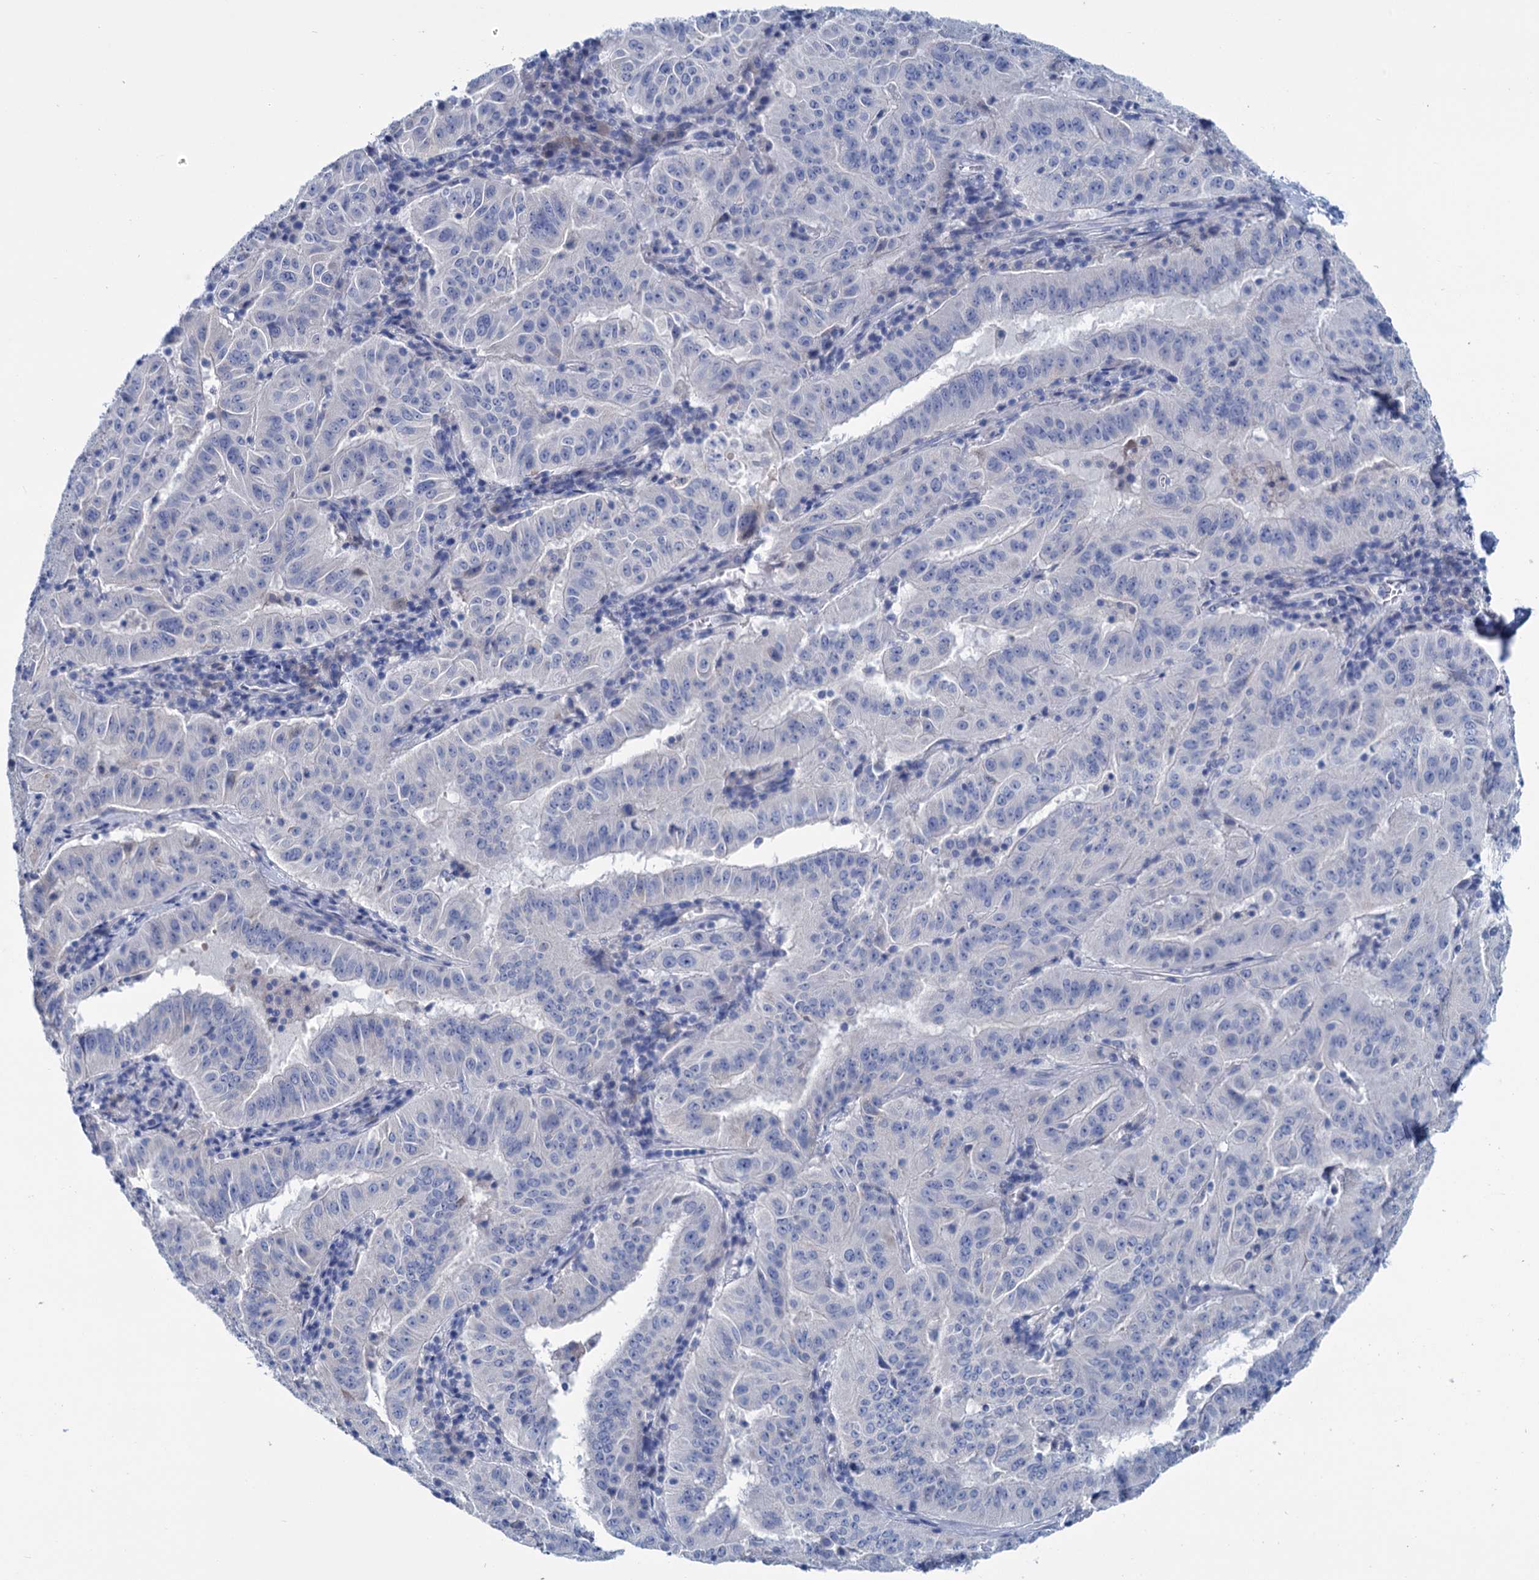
{"staining": {"intensity": "negative", "quantity": "none", "location": "none"}, "tissue": "pancreatic cancer", "cell_type": "Tumor cells", "image_type": "cancer", "snomed": [{"axis": "morphology", "description": "Adenocarcinoma, NOS"}, {"axis": "topography", "description": "Pancreas"}], "caption": "Protein analysis of pancreatic adenocarcinoma shows no significant positivity in tumor cells.", "gene": "MYOZ3", "patient": {"sex": "male", "age": 63}}